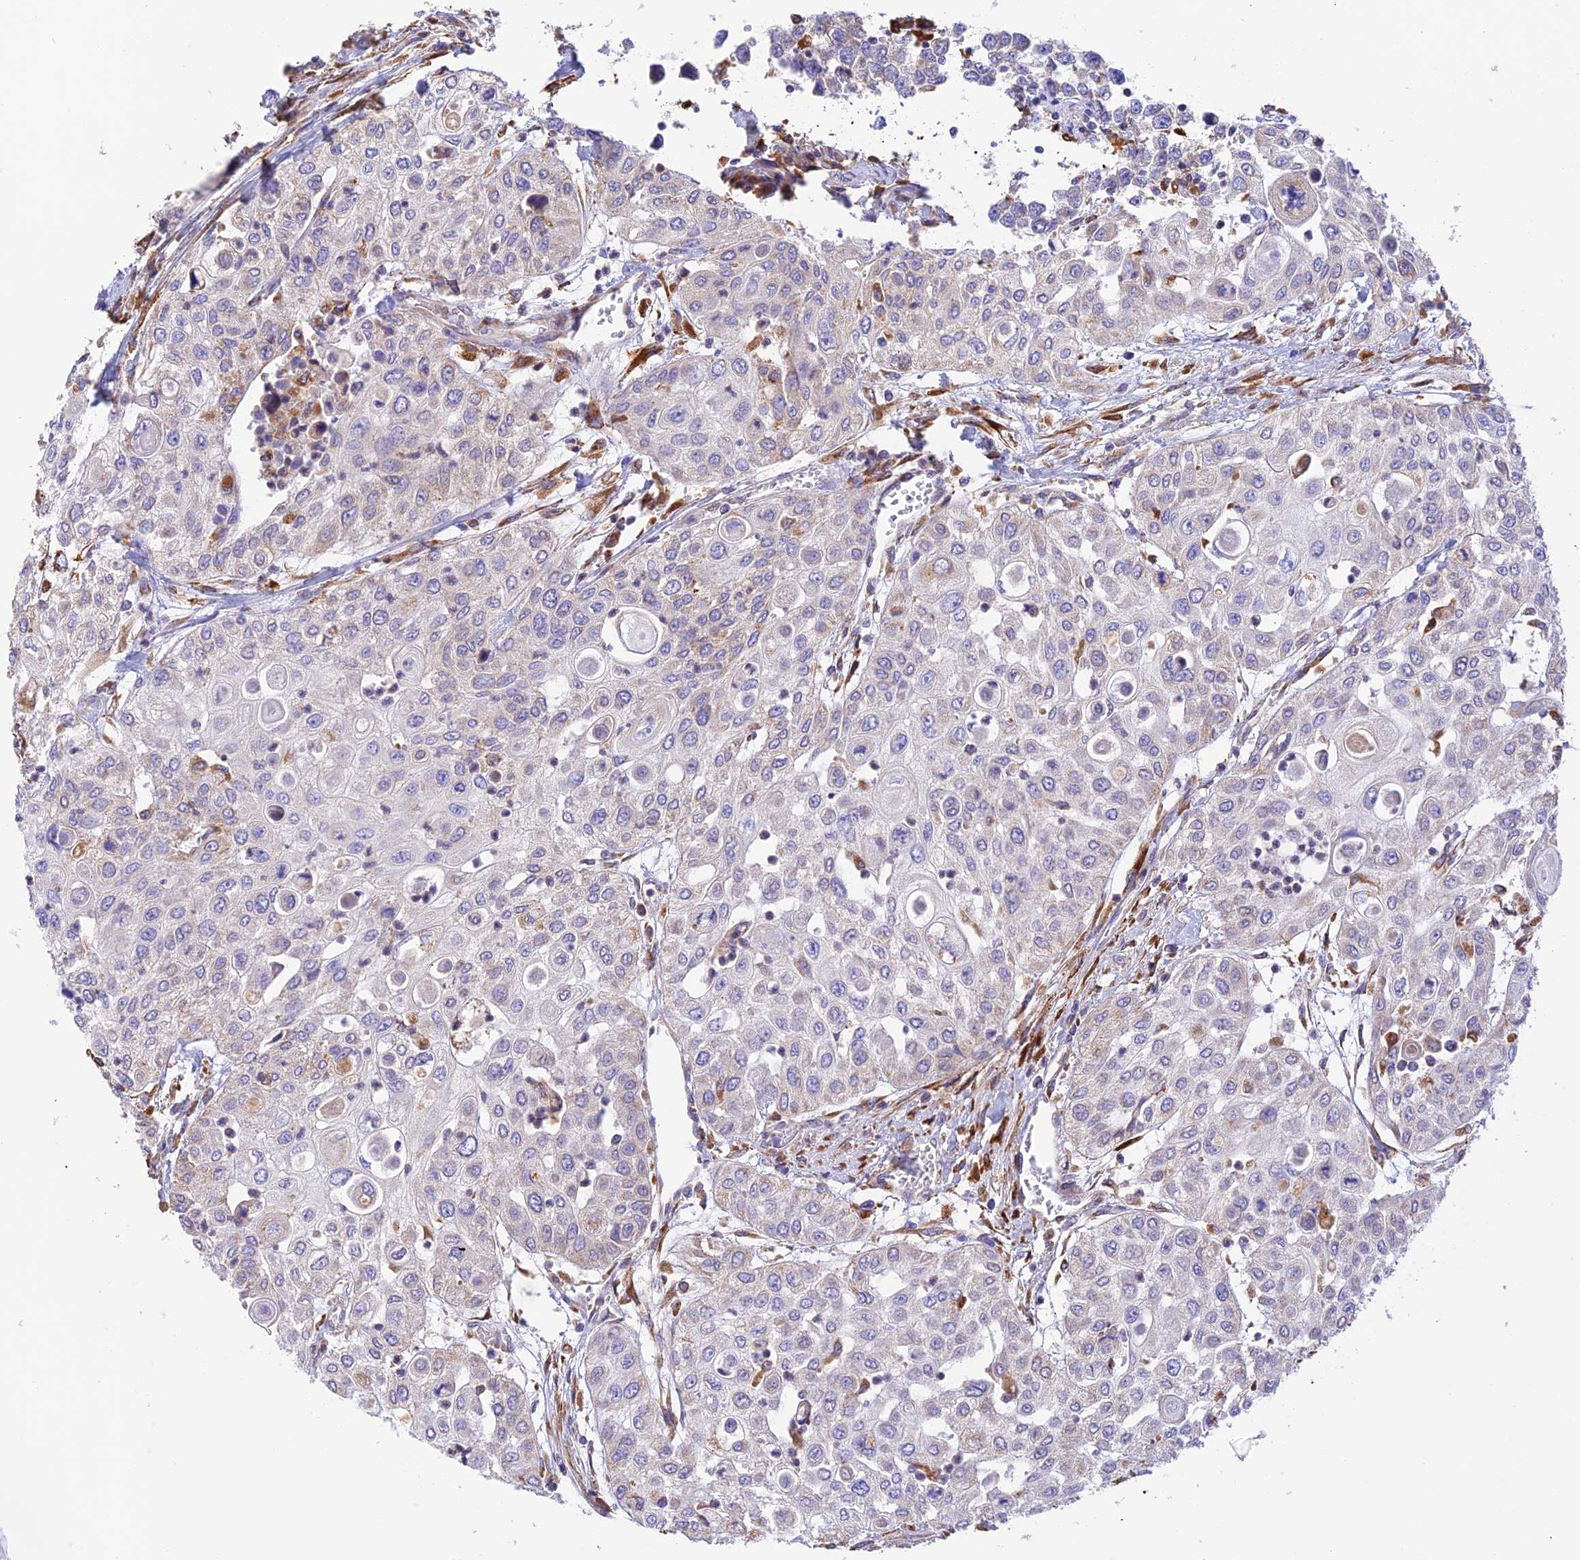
{"staining": {"intensity": "weak", "quantity": "<25%", "location": "cytoplasmic/membranous"}, "tissue": "urothelial cancer", "cell_type": "Tumor cells", "image_type": "cancer", "snomed": [{"axis": "morphology", "description": "Urothelial carcinoma, High grade"}, {"axis": "topography", "description": "Urinary bladder"}], "caption": "Urothelial cancer stained for a protein using immunohistochemistry exhibits no positivity tumor cells.", "gene": "VKORC1", "patient": {"sex": "female", "age": 79}}